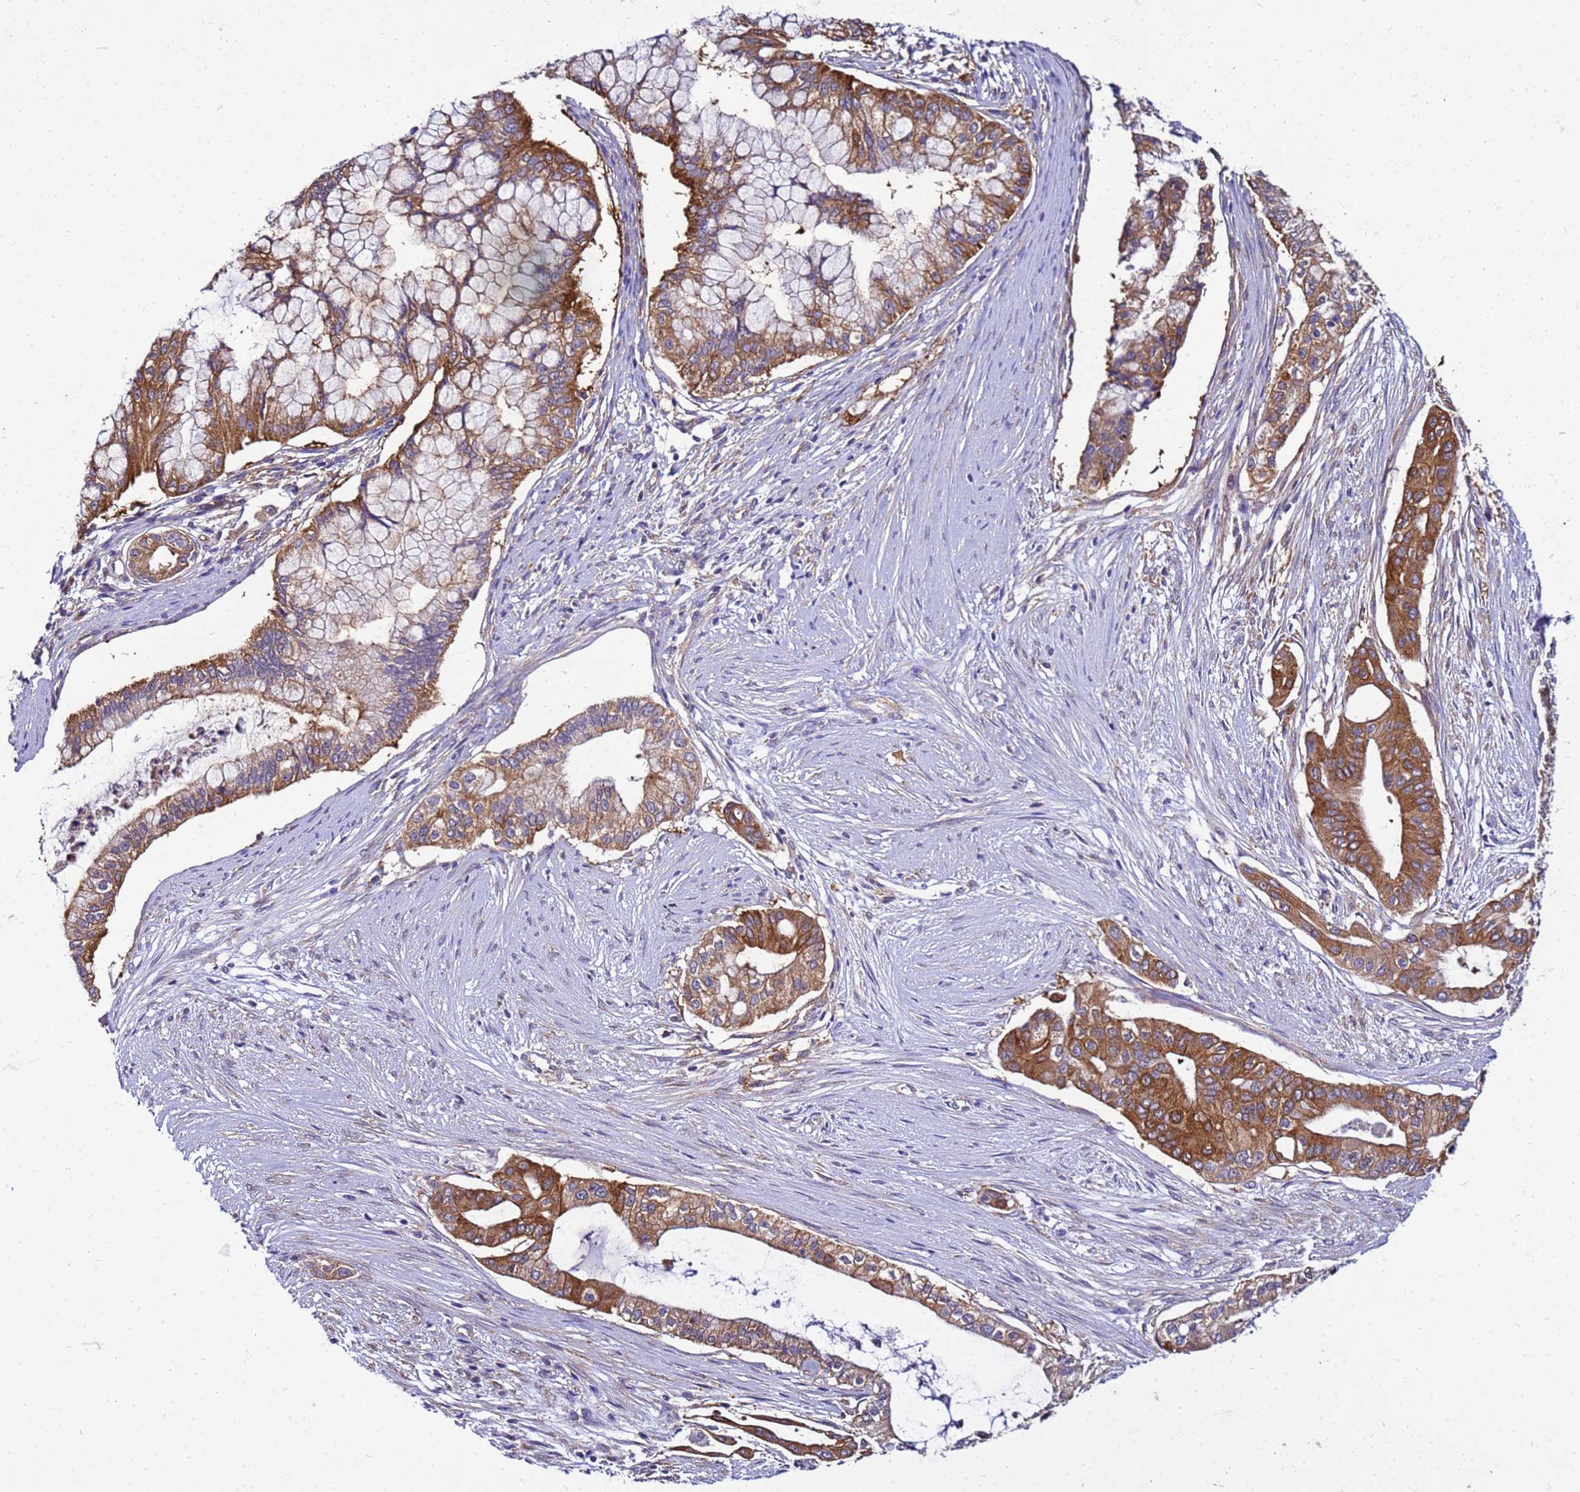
{"staining": {"intensity": "moderate", "quantity": ">75%", "location": "cytoplasmic/membranous"}, "tissue": "pancreatic cancer", "cell_type": "Tumor cells", "image_type": "cancer", "snomed": [{"axis": "morphology", "description": "Adenocarcinoma, NOS"}, {"axis": "topography", "description": "Pancreas"}], "caption": "Immunohistochemistry (IHC) (DAB) staining of pancreatic cancer (adenocarcinoma) reveals moderate cytoplasmic/membranous protein staining in about >75% of tumor cells.", "gene": "PKD1", "patient": {"sex": "male", "age": 46}}